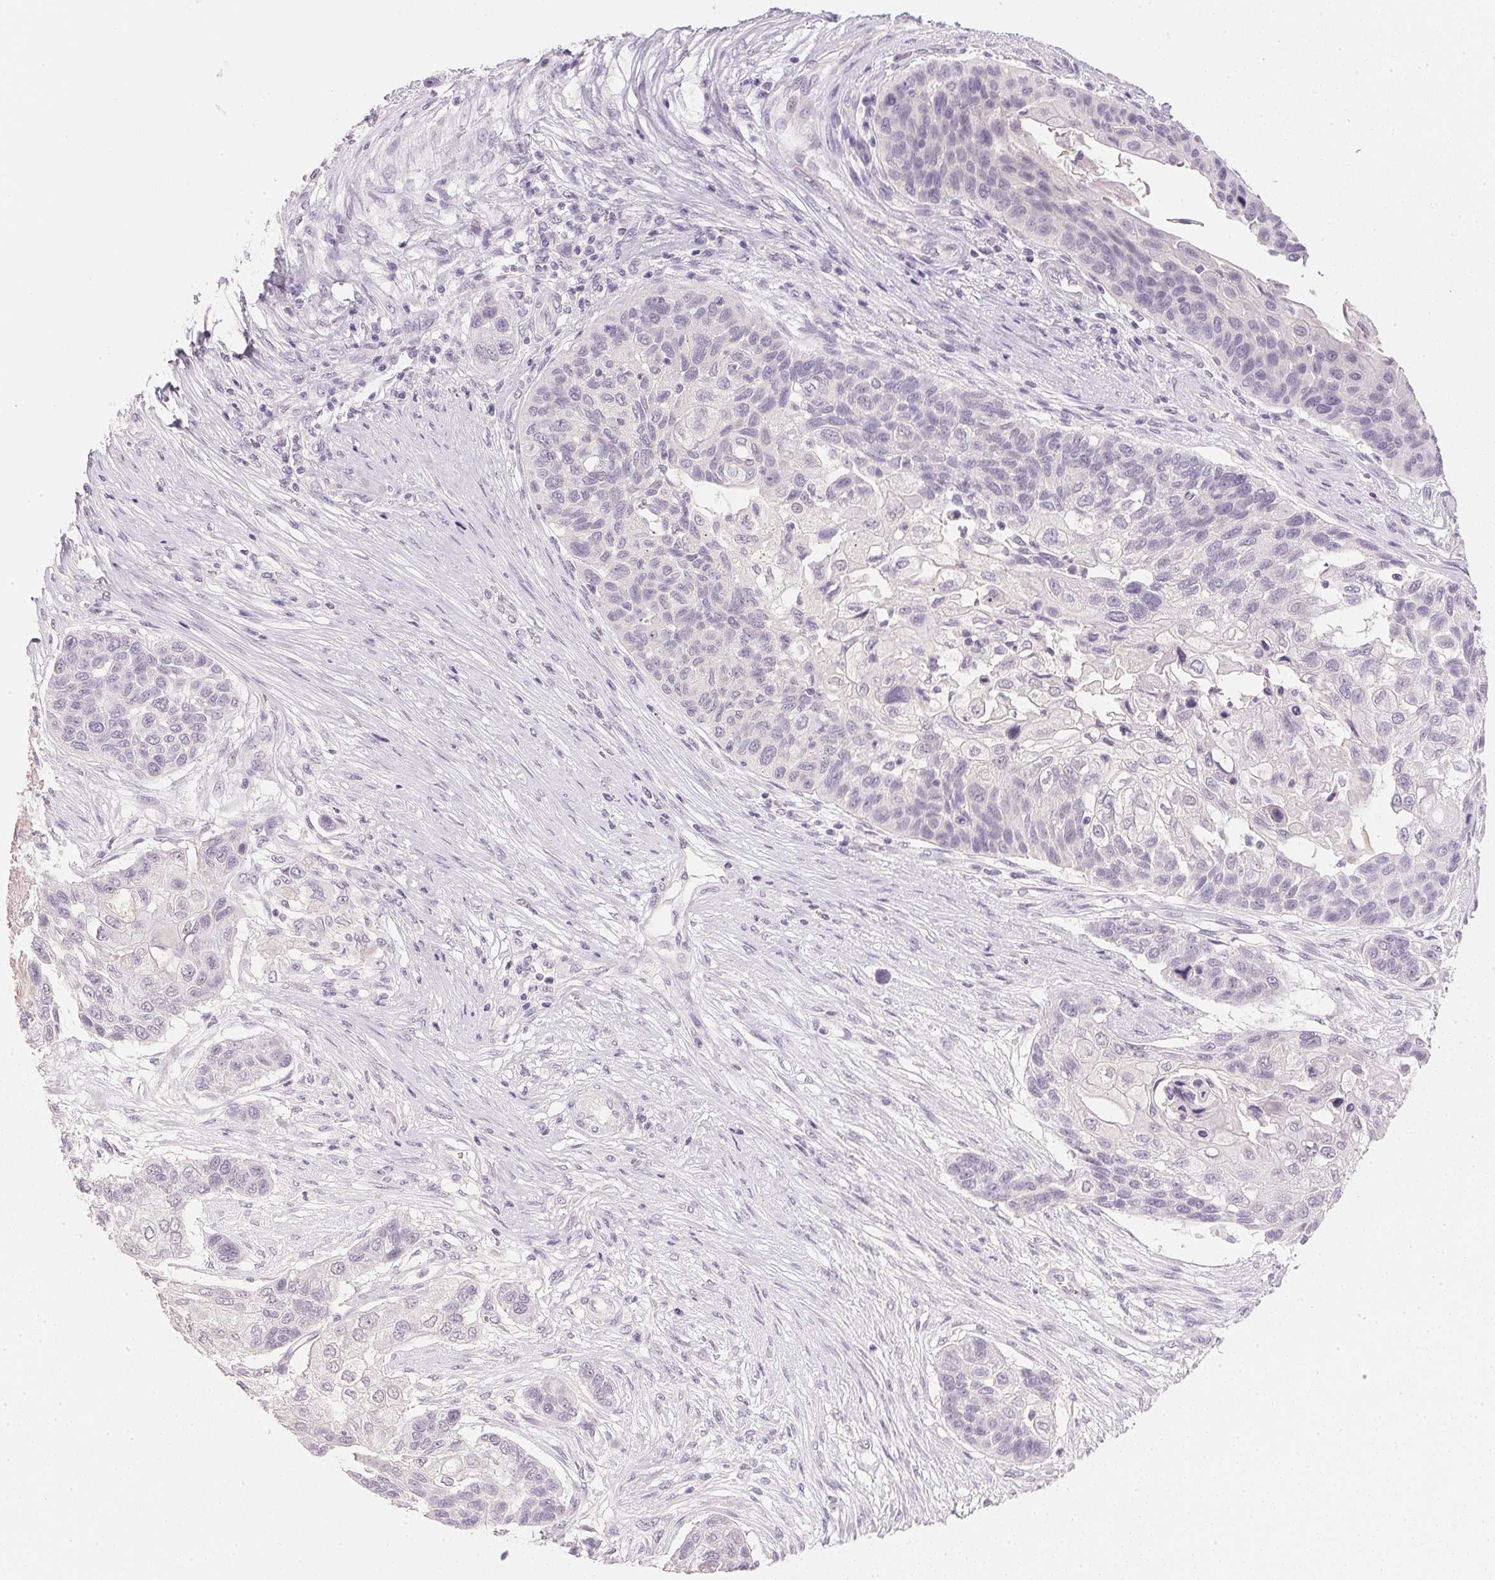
{"staining": {"intensity": "negative", "quantity": "none", "location": "none"}, "tissue": "lung cancer", "cell_type": "Tumor cells", "image_type": "cancer", "snomed": [{"axis": "morphology", "description": "Squamous cell carcinoma, NOS"}, {"axis": "topography", "description": "Lung"}], "caption": "Tumor cells show no significant positivity in lung cancer.", "gene": "IGFBP1", "patient": {"sex": "male", "age": 69}}